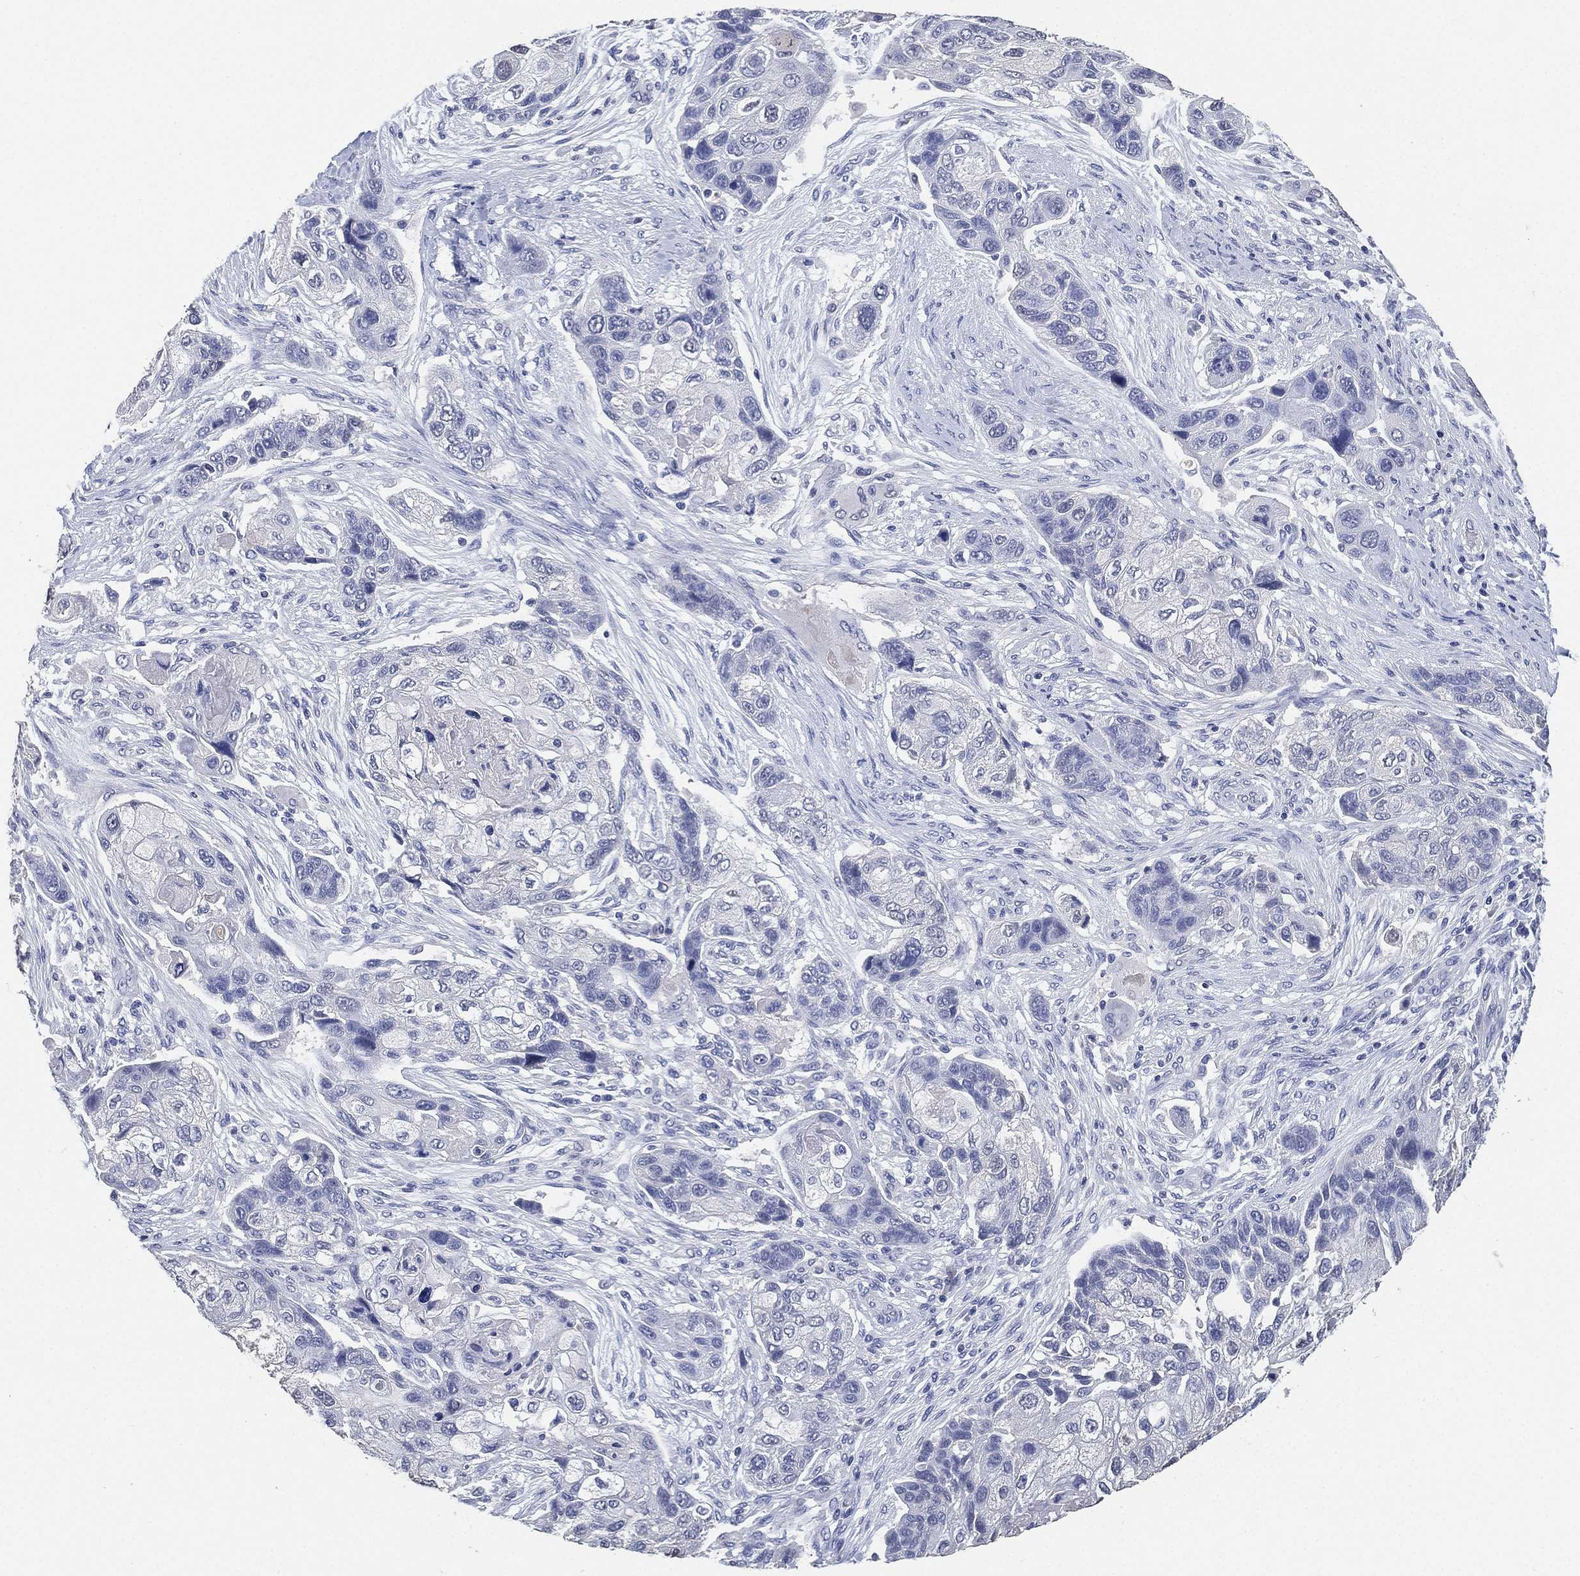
{"staining": {"intensity": "negative", "quantity": "none", "location": "none"}, "tissue": "lung cancer", "cell_type": "Tumor cells", "image_type": "cancer", "snomed": [{"axis": "morphology", "description": "Squamous cell carcinoma, NOS"}, {"axis": "topography", "description": "Lung"}], "caption": "High power microscopy photomicrograph of an IHC photomicrograph of lung cancer (squamous cell carcinoma), revealing no significant positivity in tumor cells. (IHC, brightfield microscopy, high magnification).", "gene": "IYD", "patient": {"sex": "male", "age": 69}}